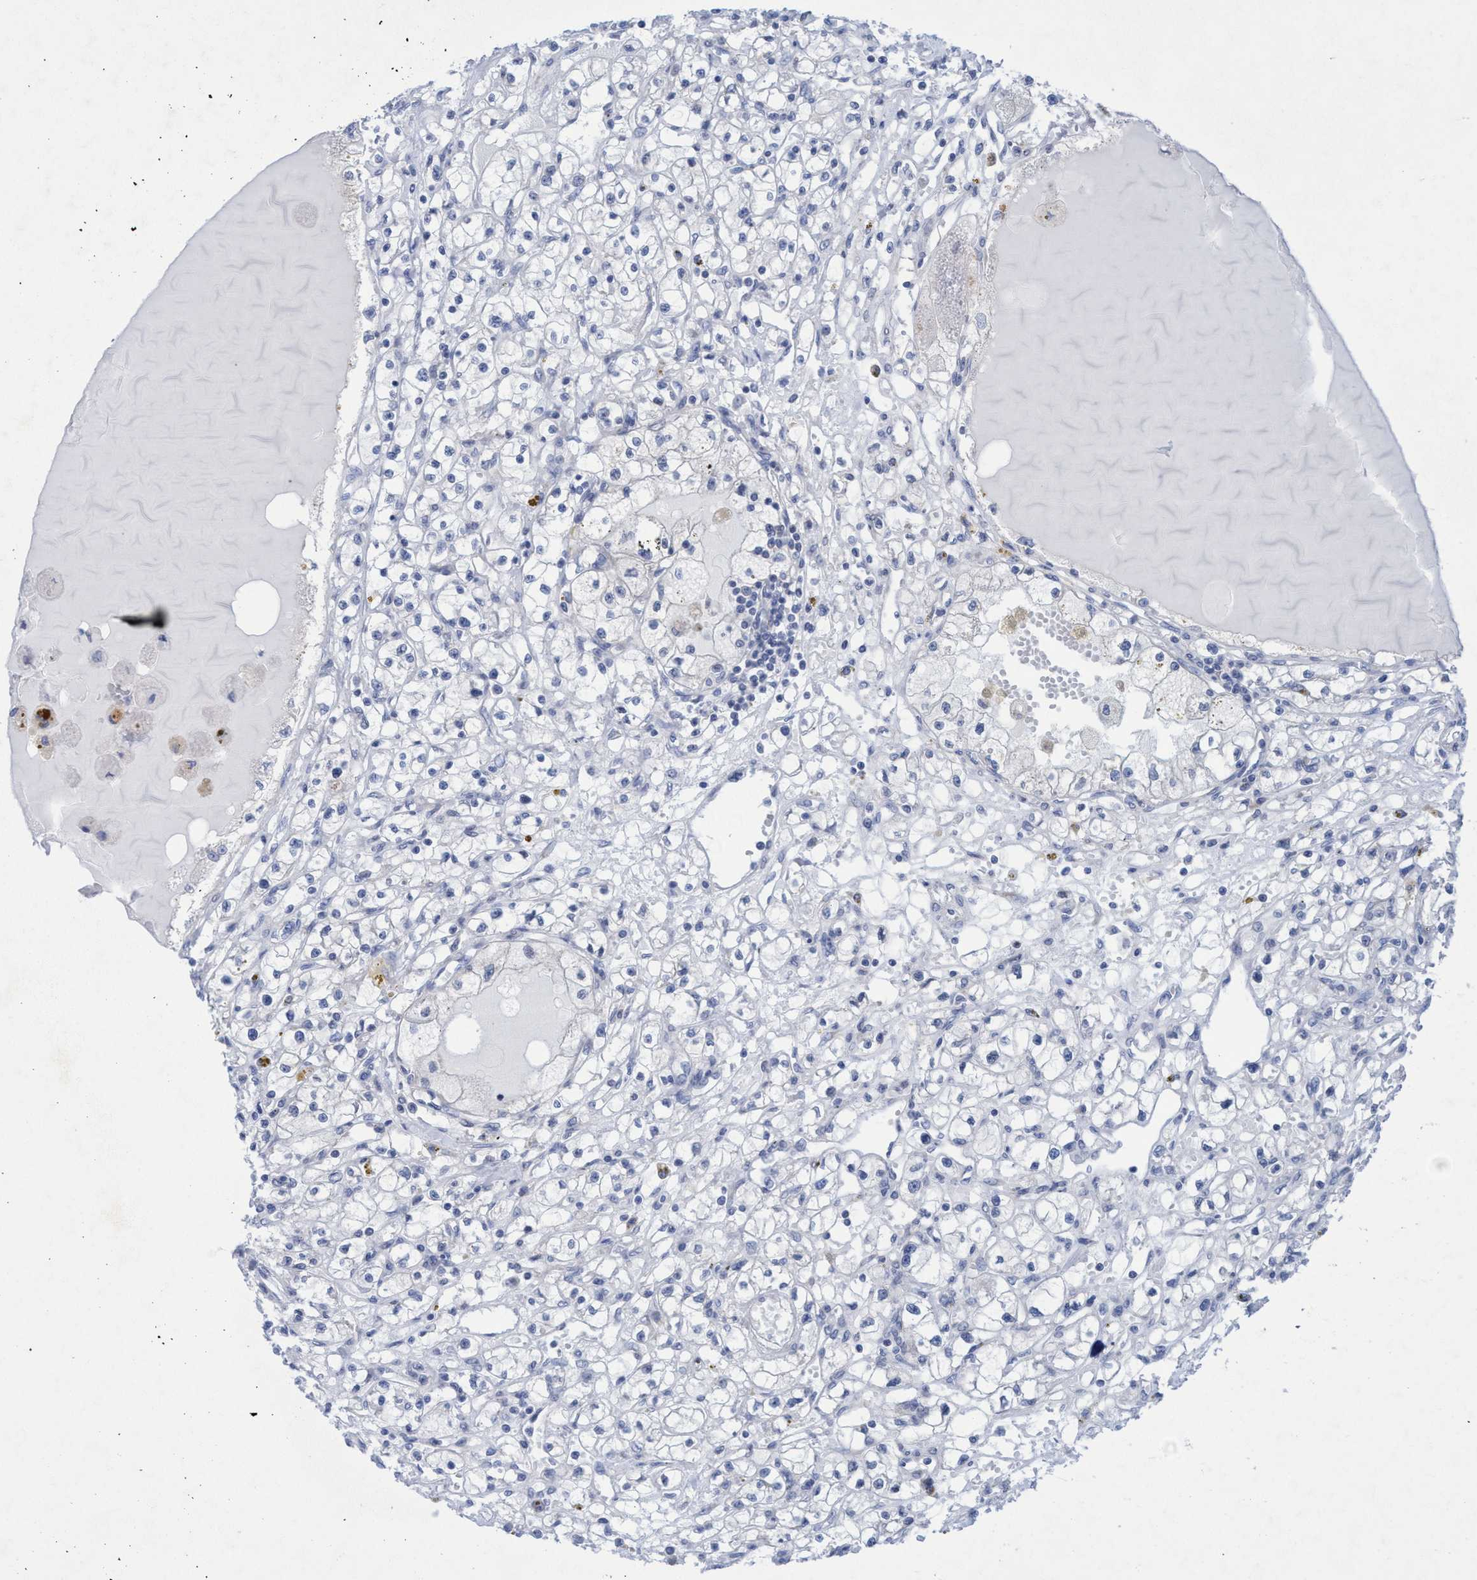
{"staining": {"intensity": "negative", "quantity": "none", "location": "none"}, "tissue": "renal cancer", "cell_type": "Tumor cells", "image_type": "cancer", "snomed": [{"axis": "morphology", "description": "Adenocarcinoma, NOS"}, {"axis": "topography", "description": "Kidney"}], "caption": "Tumor cells are negative for brown protein staining in renal cancer (adenocarcinoma). Brightfield microscopy of immunohistochemistry (IHC) stained with DAB (3,3'-diaminobenzidine) (brown) and hematoxylin (blue), captured at high magnification.", "gene": "RSAD1", "patient": {"sex": "male", "age": 56}}